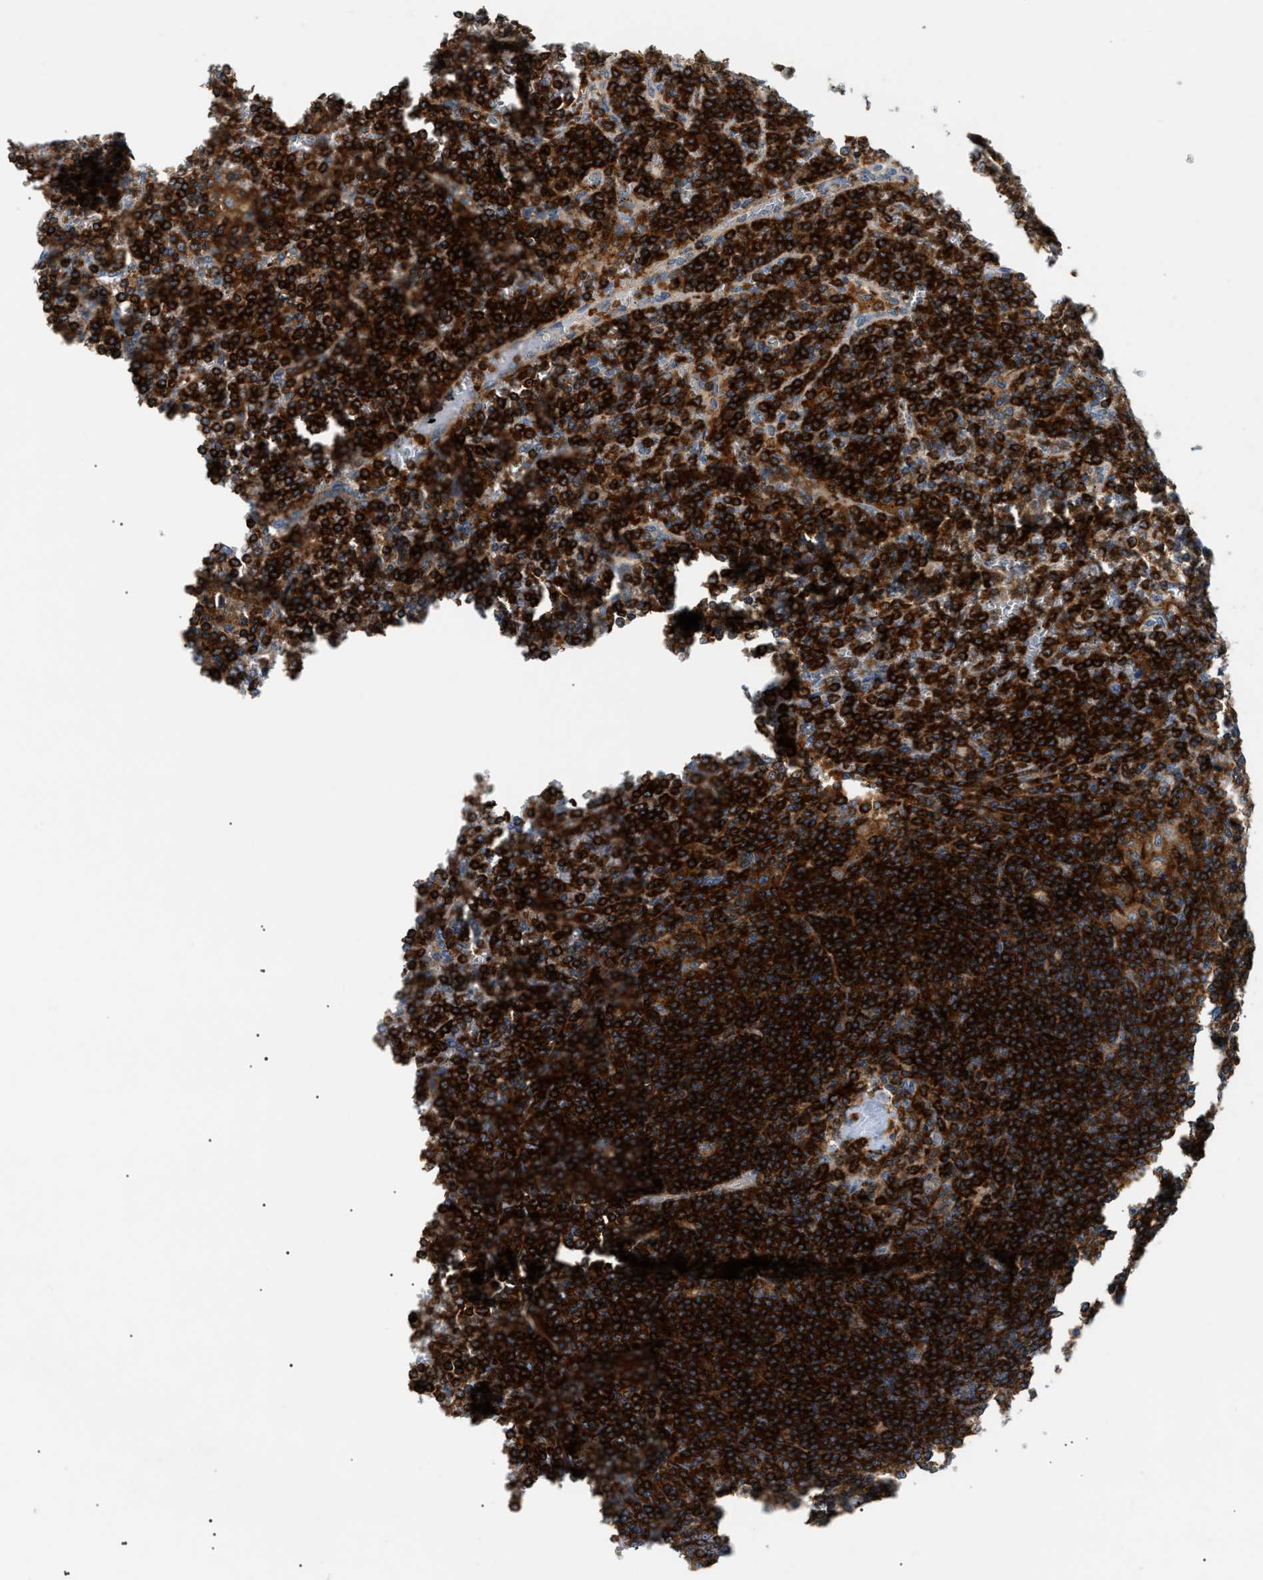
{"staining": {"intensity": "strong", "quantity": ">75%", "location": "cytoplasmic/membranous"}, "tissue": "lymphoma", "cell_type": "Tumor cells", "image_type": "cancer", "snomed": [{"axis": "morphology", "description": "Malignant lymphoma, non-Hodgkin's type, Low grade"}, {"axis": "topography", "description": "Spleen"}], "caption": "Protein positivity by IHC exhibits strong cytoplasmic/membranous expression in approximately >75% of tumor cells in low-grade malignant lymphoma, non-Hodgkin's type. Nuclei are stained in blue.", "gene": "INPP5D", "patient": {"sex": "female", "age": 19}}